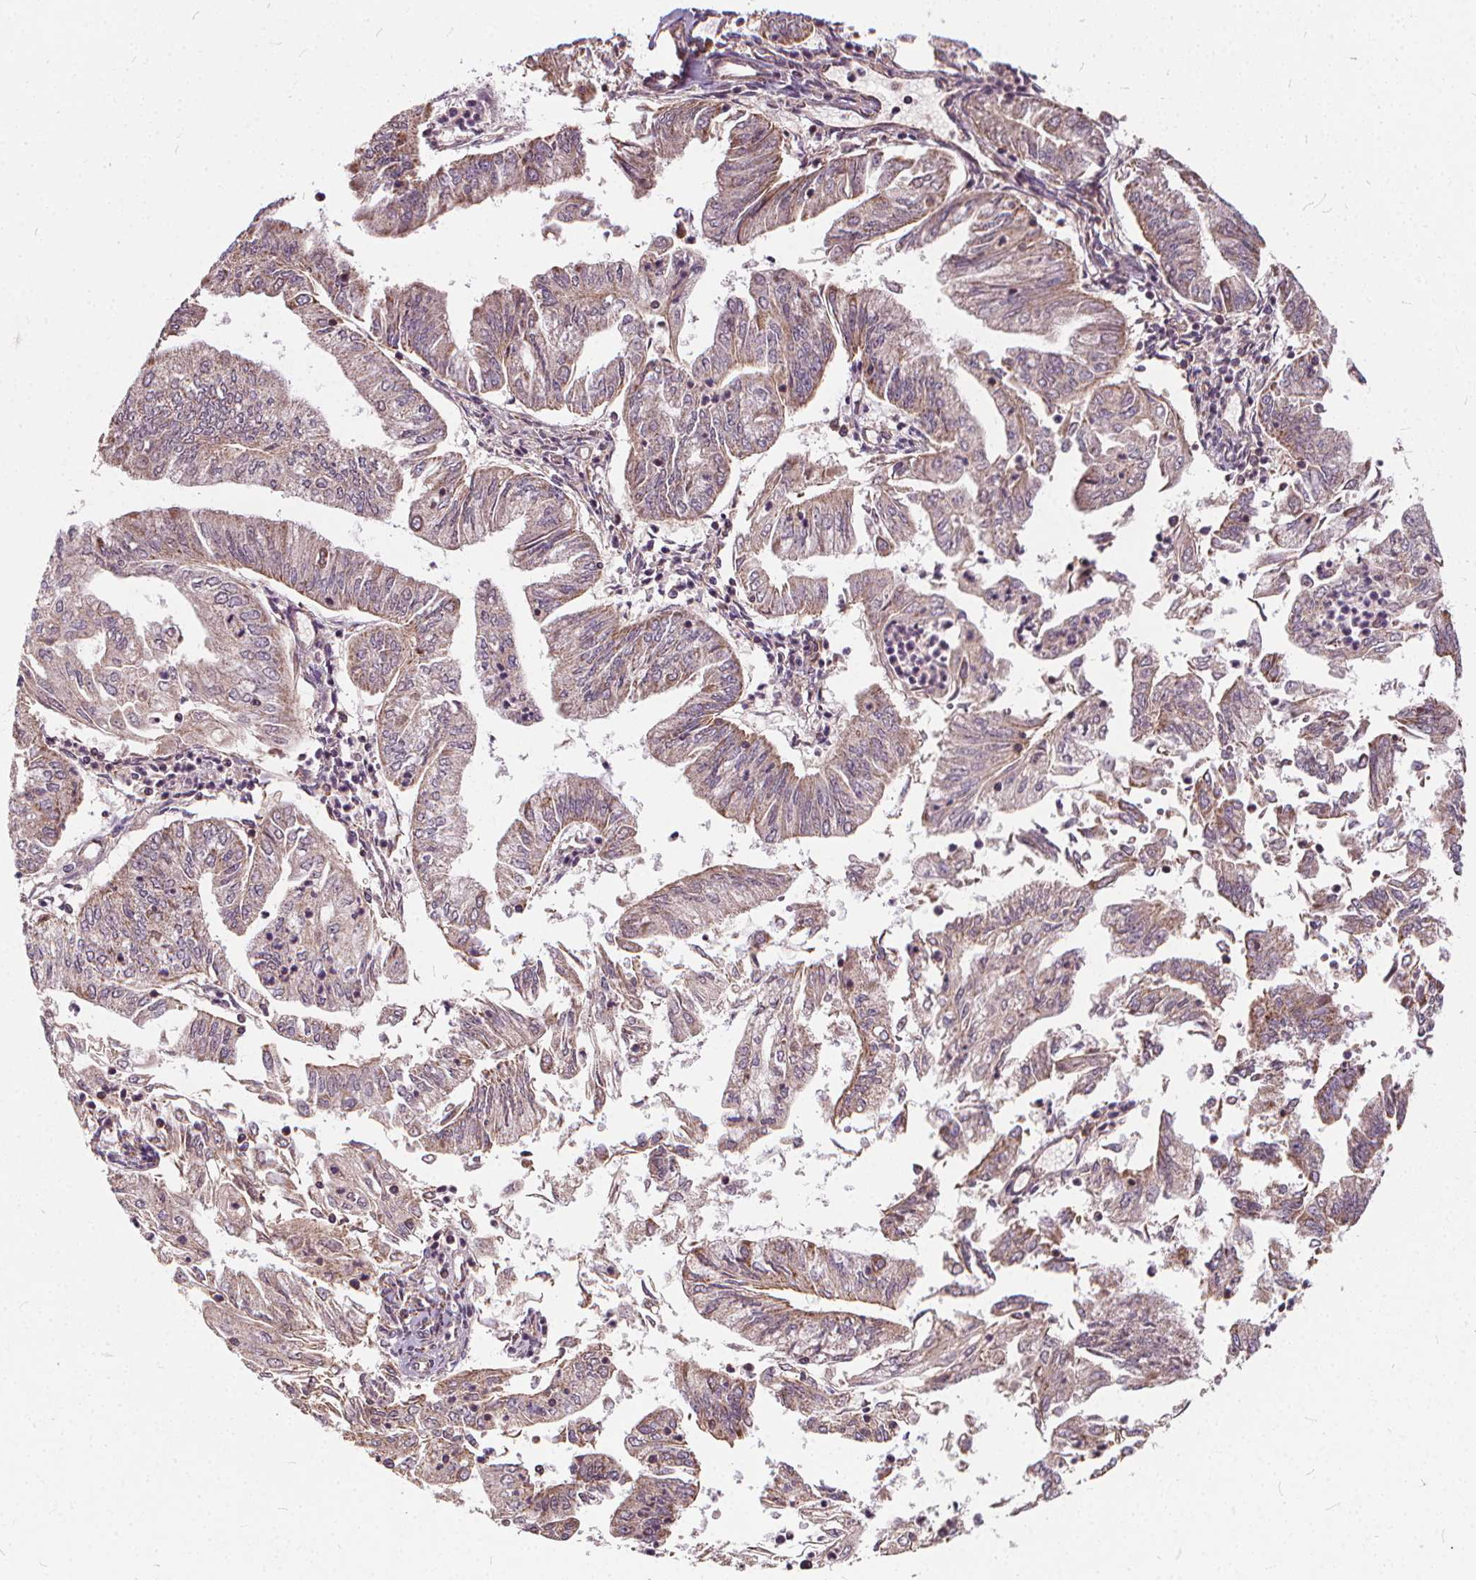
{"staining": {"intensity": "moderate", "quantity": "25%-75%", "location": "cytoplasmic/membranous"}, "tissue": "endometrial cancer", "cell_type": "Tumor cells", "image_type": "cancer", "snomed": [{"axis": "morphology", "description": "Adenocarcinoma, NOS"}, {"axis": "topography", "description": "Endometrium"}], "caption": "Moderate cytoplasmic/membranous expression for a protein is identified in about 25%-75% of tumor cells of endometrial adenocarcinoma using IHC.", "gene": "ORAI2", "patient": {"sex": "female", "age": 55}}